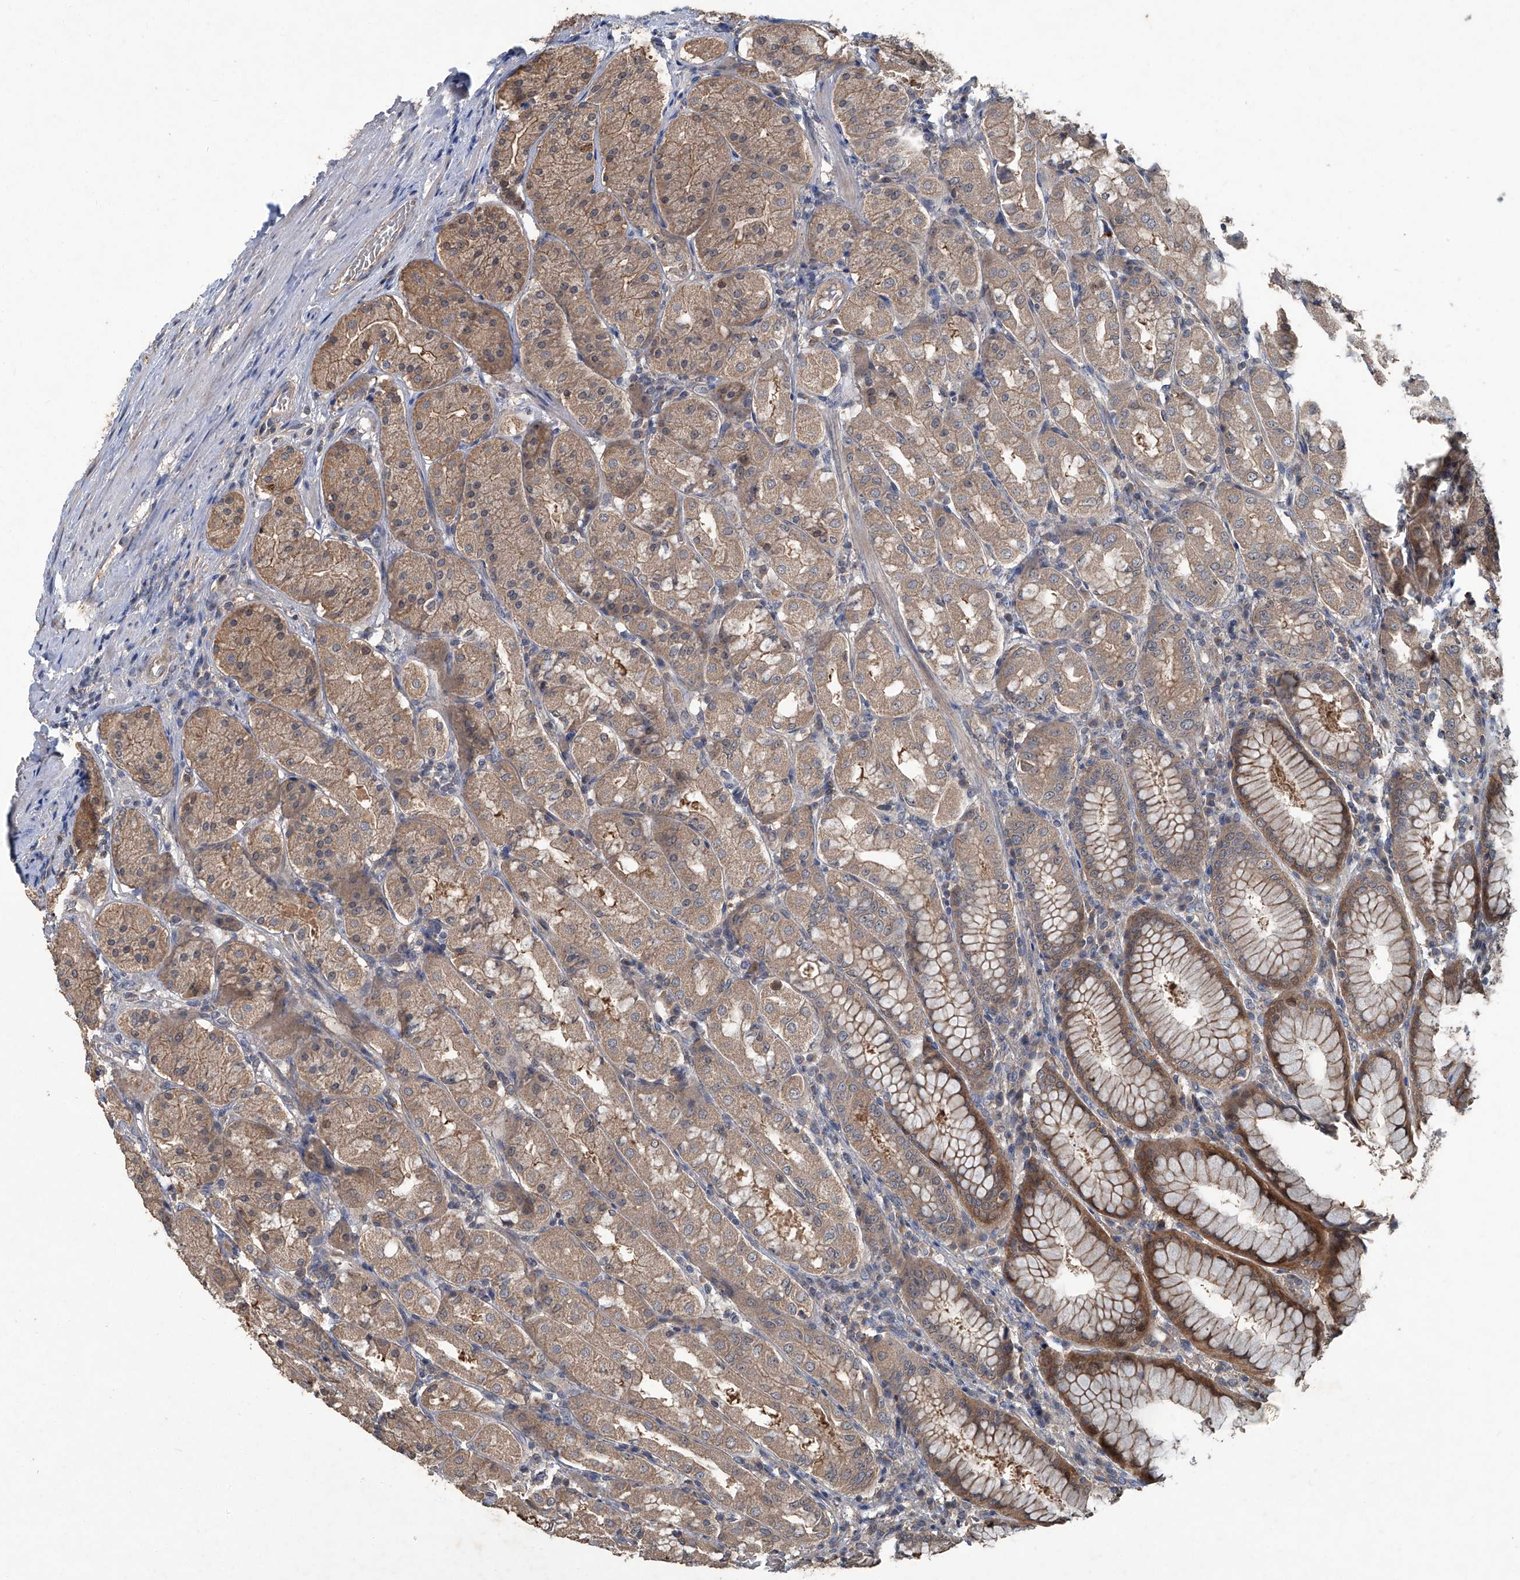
{"staining": {"intensity": "moderate", "quantity": "25%-75%", "location": "cytoplasmic/membranous"}, "tissue": "stomach", "cell_type": "Glandular cells", "image_type": "normal", "snomed": [{"axis": "morphology", "description": "Normal tissue, NOS"}, {"axis": "topography", "description": "Stomach"}, {"axis": "topography", "description": "Stomach, lower"}], "caption": "A high-resolution micrograph shows immunohistochemistry (IHC) staining of benign stomach, which displays moderate cytoplasmic/membranous positivity in approximately 25%-75% of glandular cells. The protein of interest is stained brown, and the nuclei are stained in blue (DAB (3,3'-diaminobenzidine) IHC with brightfield microscopy, high magnification).", "gene": "ANKRD34A", "patient": {"sex": "female", "age": 56}}